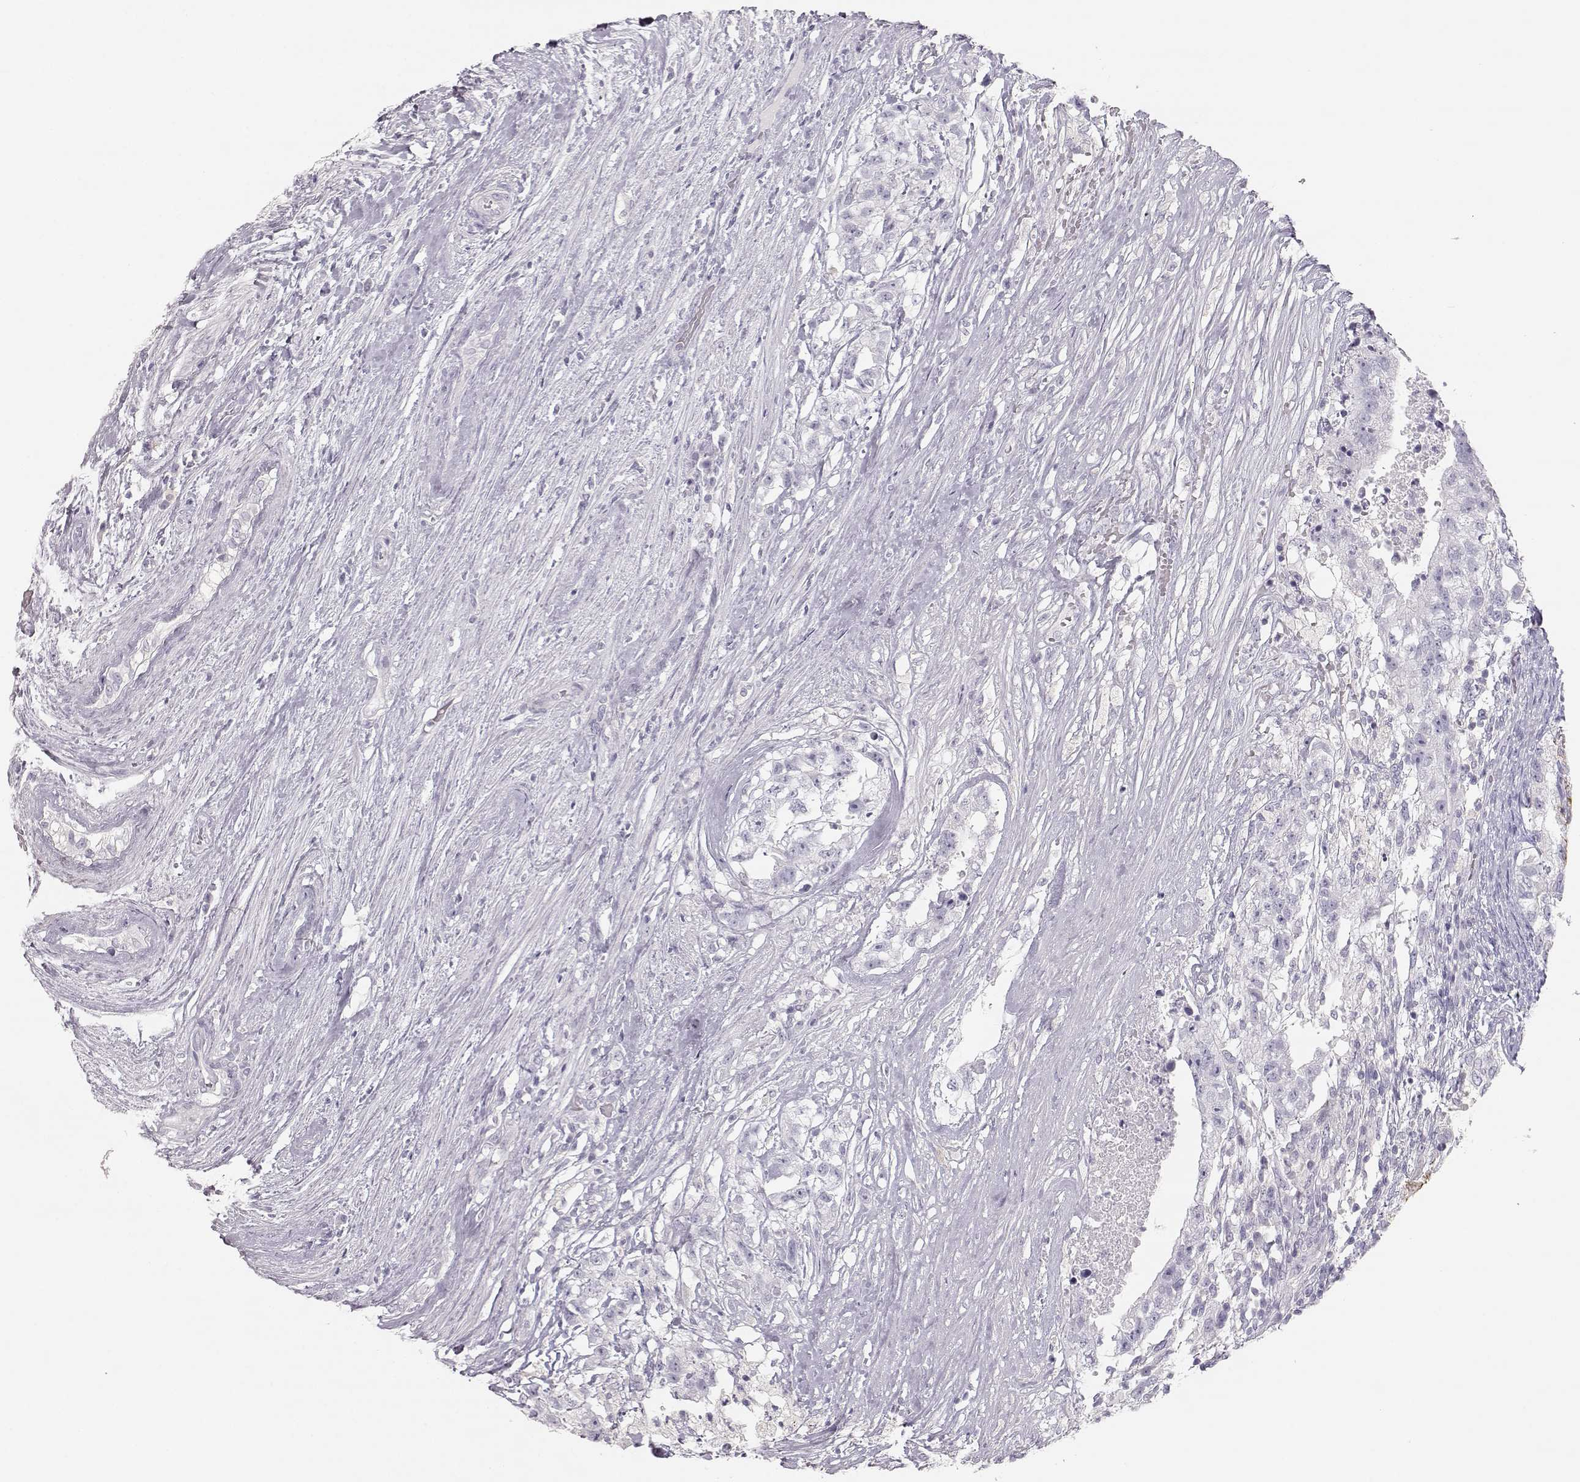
{"staining": {"intensity": "negative", "quantity": "none", "location": "none"}, "tissue": "testis cancer", "cell_type": "Tumor cells", "image_type": "cancer", "snomed": [{"axis": "morphology", "description": "Seminoma, NOS"}, {"axis": "morphology", "description": "Carcinoma, Embryonal, NOS"}, {"axis": "topography", "description": "Testis"}], "caption": "Immunohistochemistry (IHC) histopathology image of neoplastic tissue: human testis embryonal carcinoma stained with DAB shows no significant protein expression in tumor cells.", "gene": "LEPR", "patient": {"sex": "male", "age": 41}}